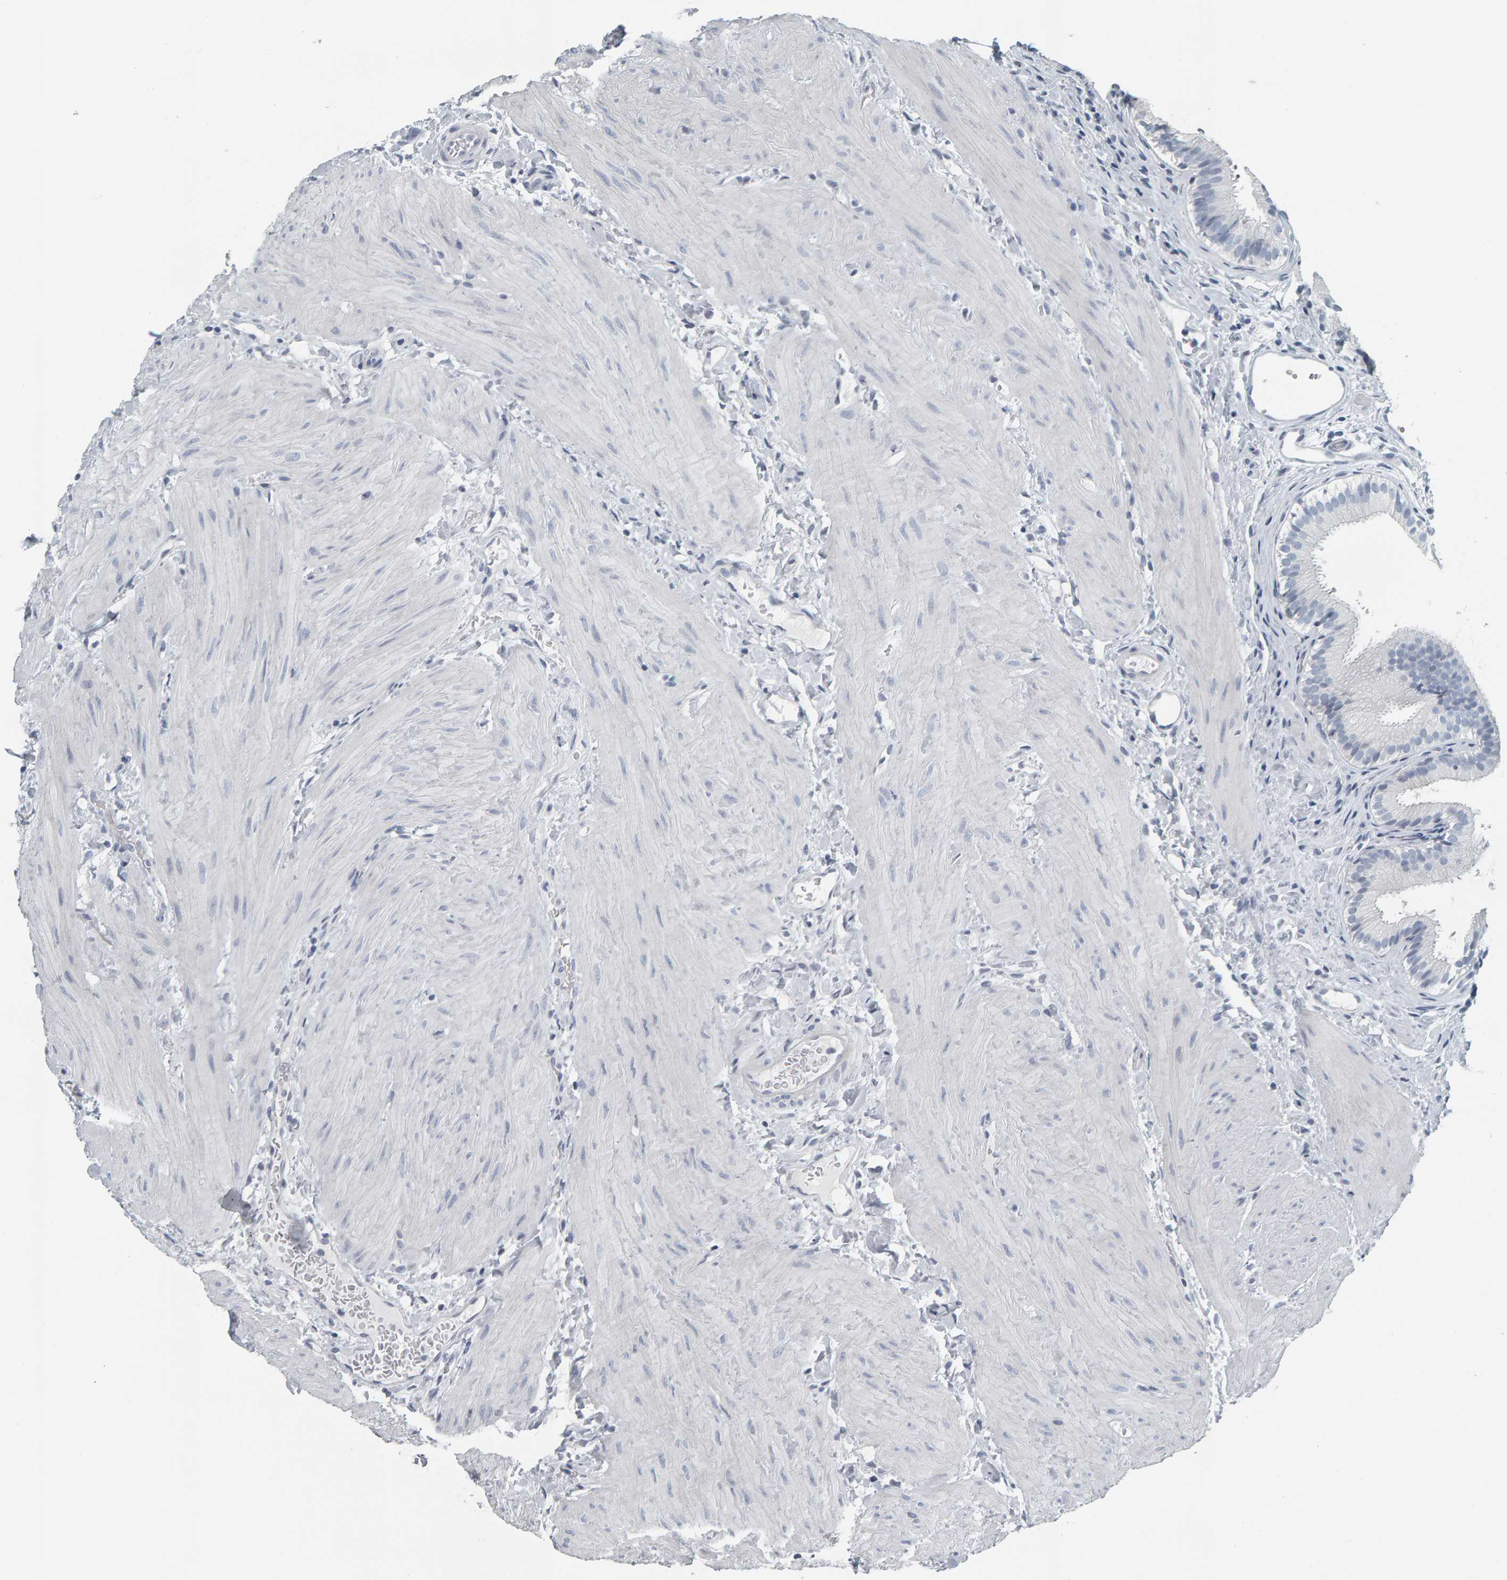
{"staining": {"intensity": "negative", "quantity": "none", "location": "none"}, "tissue": "gallbladder", "cell_type": "Glandular cells", "image_type": "normal", "snomed": [{"axis": "morphology", "description": "Normal tissue, NOS"}, {"axis": "topography", "description": "Gallbladder"}], "caption": "An IHC micrograph of normal gallbladder is shown. There is no staining in glandular cells of gallbladder. Brightfield microscopy of immunohistochemistry (IHC) stained with DAB (brown) and hematoxylin (blue), captured at high magnification.", "gene": "PYY", "patient": {"sex": "female", "age": 26}}